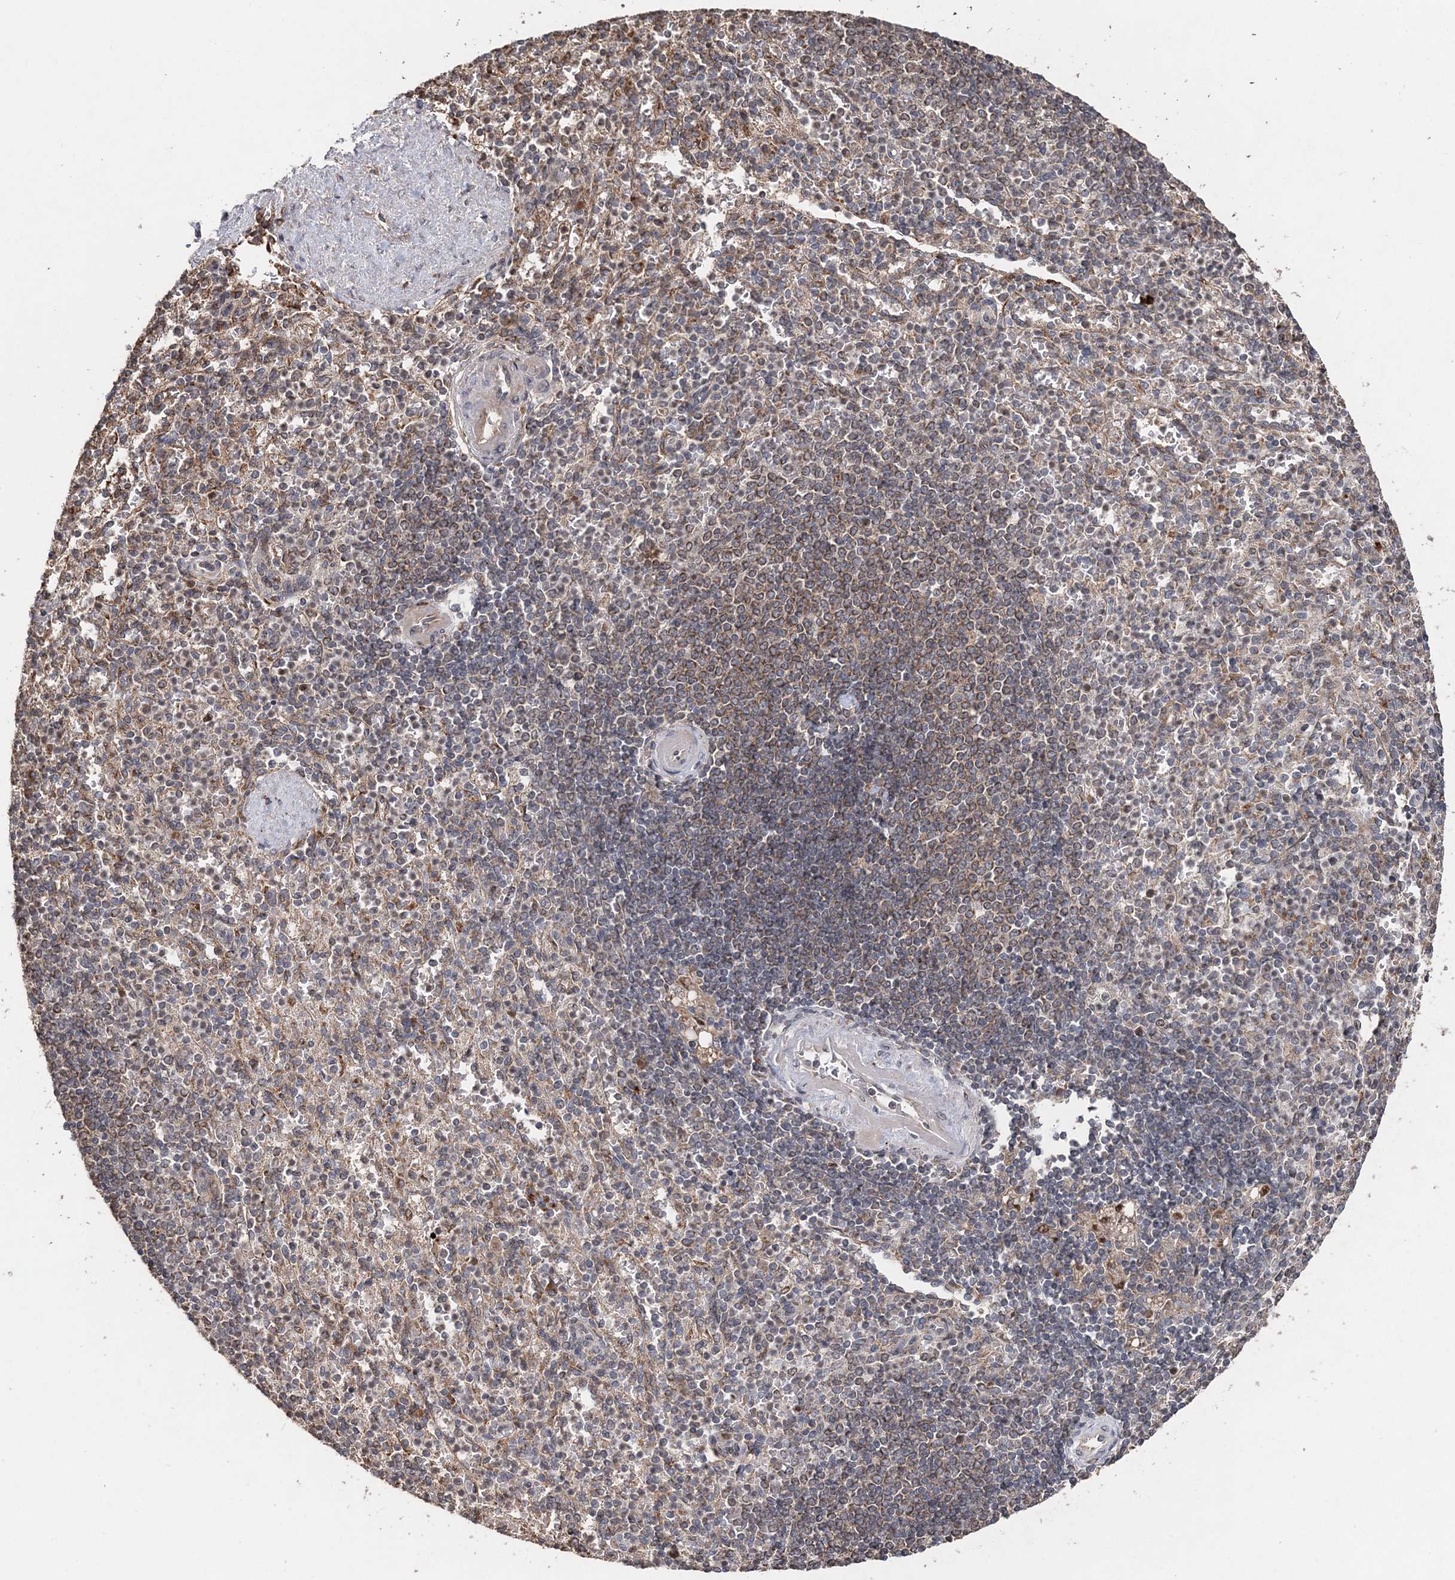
{"staining": {"intensity": "weak", "quantity": "<25%", "location": "cytoplasmic/membranous"}, "tissue": "spleen", "cell_type": "Cells in red pulp", "image_type": "normal", "snomed": [{"axis": "morphology", "description": "Normal tissue, NOS"}, {"axis": "topography", "description": "Spleen"}], "caption": "Immunohistochemical staining of normal spleen reveals no significant positivity in cells in red pulp. (Immunohistochemistry (ihc), brightfield microscopy, high magnification).", "gene": "RAB14", "patient": {"sex": "female", "age": 74}}